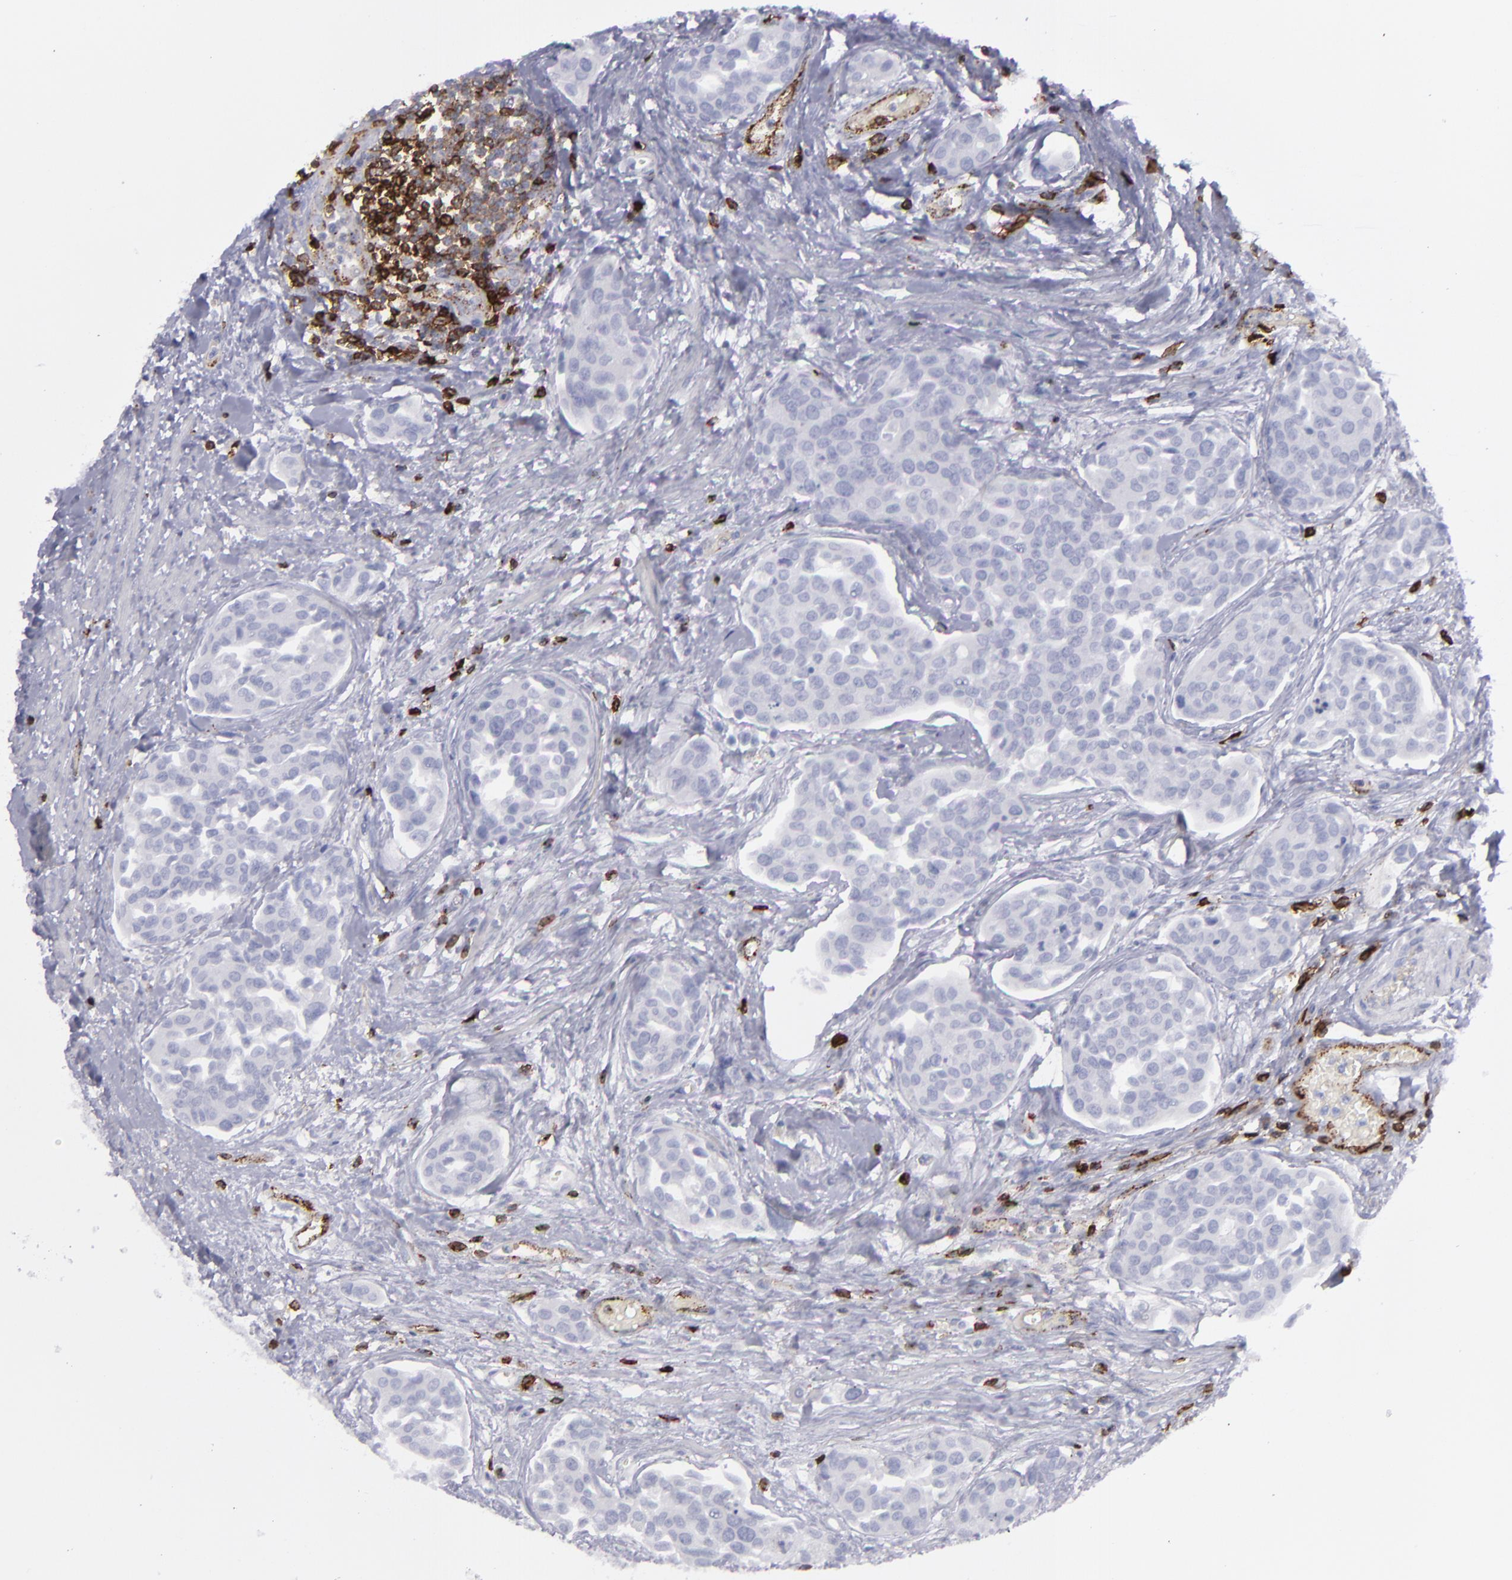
{"staining": {"intensity": "negative", "quantity": "none", "location": "none"}, "tissue": "urothelial cancer", "cell_type": "Tumor cells", "image_type": "cancer", "snomed": [{"axis": "morphology", "description": "Urothelial carcinoma, High grade"}, {"axis": "topography", "description": "Urinary bladder"}], "caption": "DAB immunohistochemical staining of human high-grade urothelial carcinoma shows no significant positivity in tumor cells.", "gene": "CD27", "patient": {"sex": "male", "age": 78}}